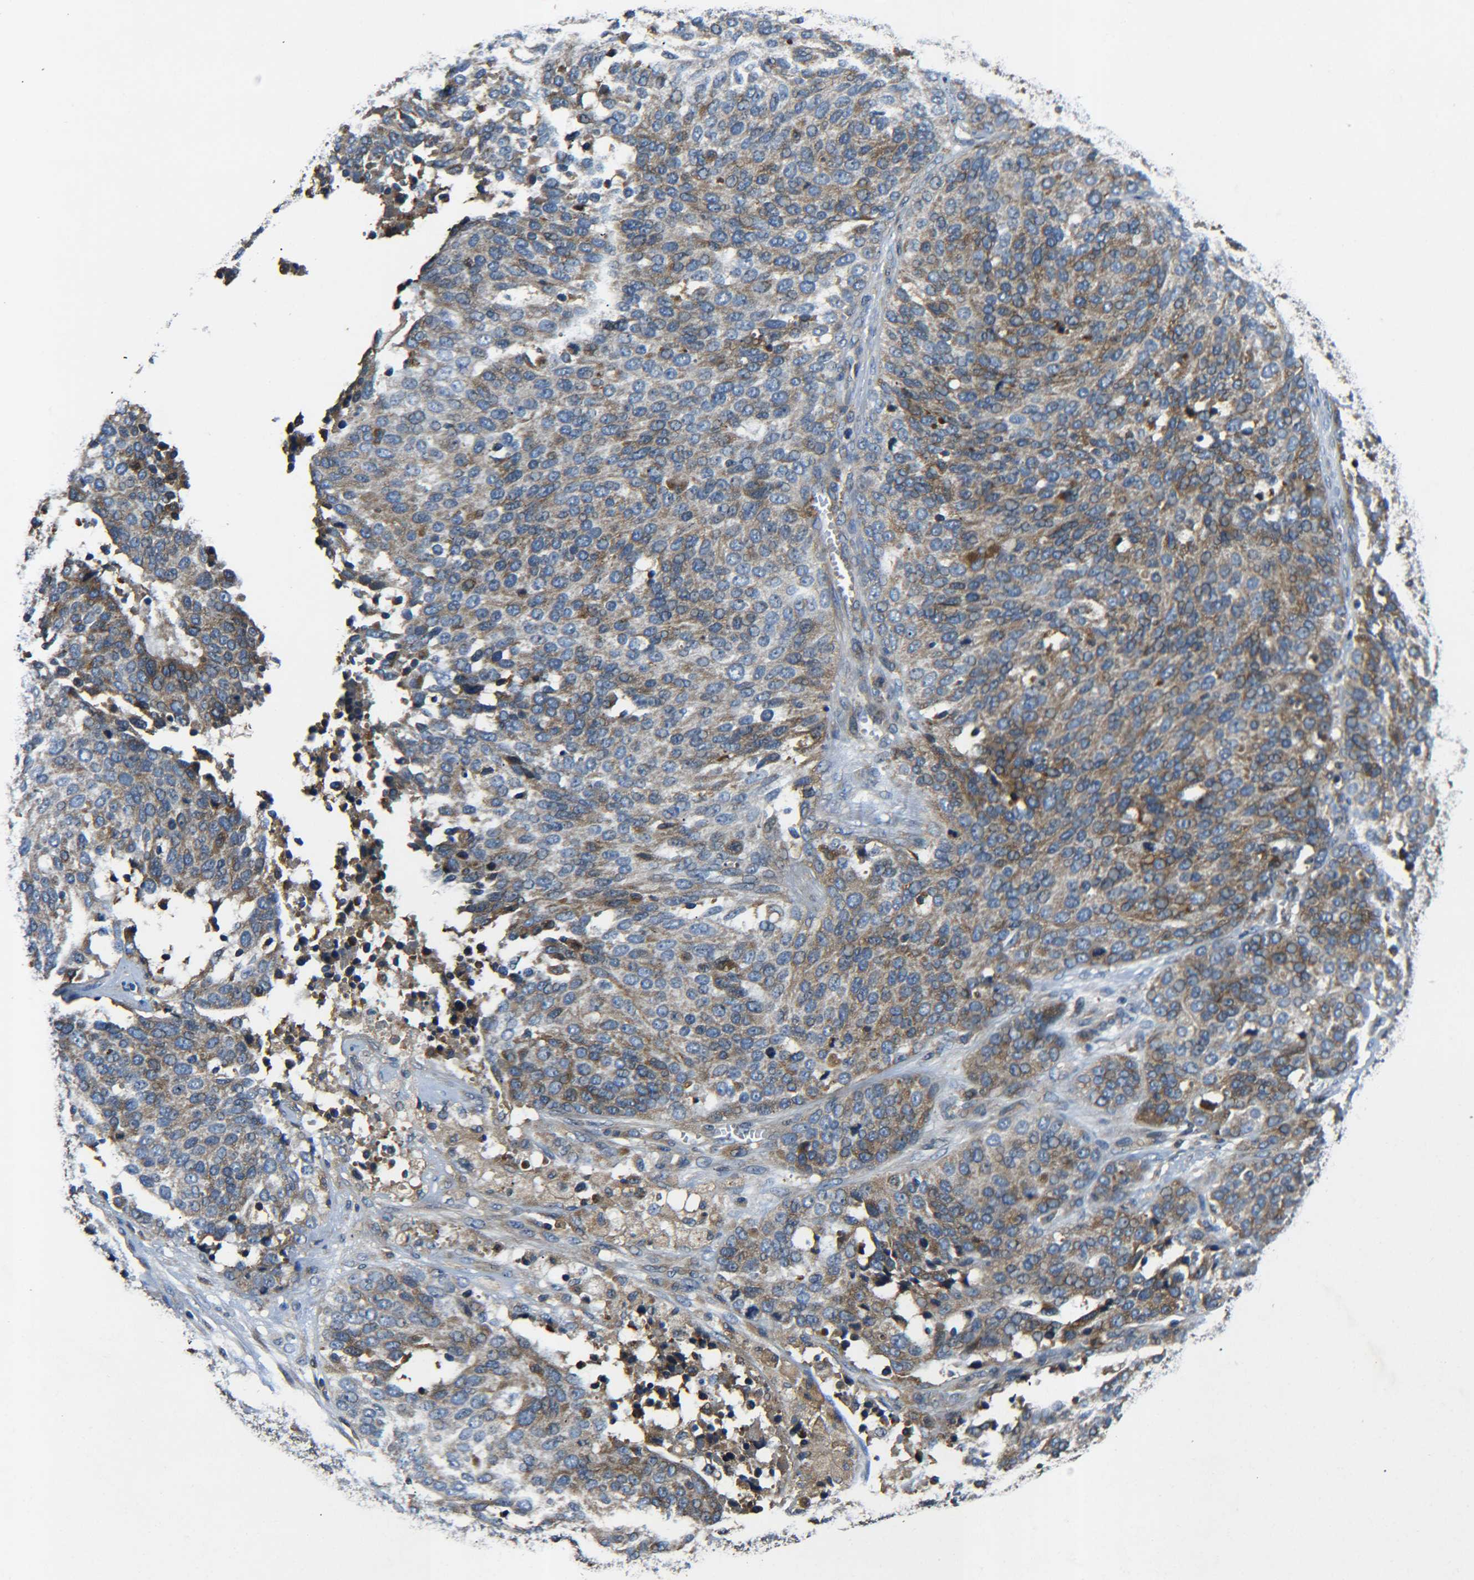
{"staining": {"intensity": "moderate", "quantity": ">75%", "location": "cytoplasmic/membranous"}, "tissue": "ovarian cancer", "cell_type": "Tumor cells", "image_type": "cancer", "snomed": [{"axis": "morphology", "description": "Cystadenocarcinoma, serous, NOS"}, {"axis": "topography", "description": "Ovary"}], "caption": "IHC photomicrograph of neoplastic tissue: ovarian cancer stained using immunohistochemistry demonstrates medium levels of moderate protein expression localized specifically in the cytoplasmic/membranous of tumor cells, appearing as a cytoplasmic/membranous brown color.", "gene": "RAB1B", "patient": {"sex": "female", "age": 44}}